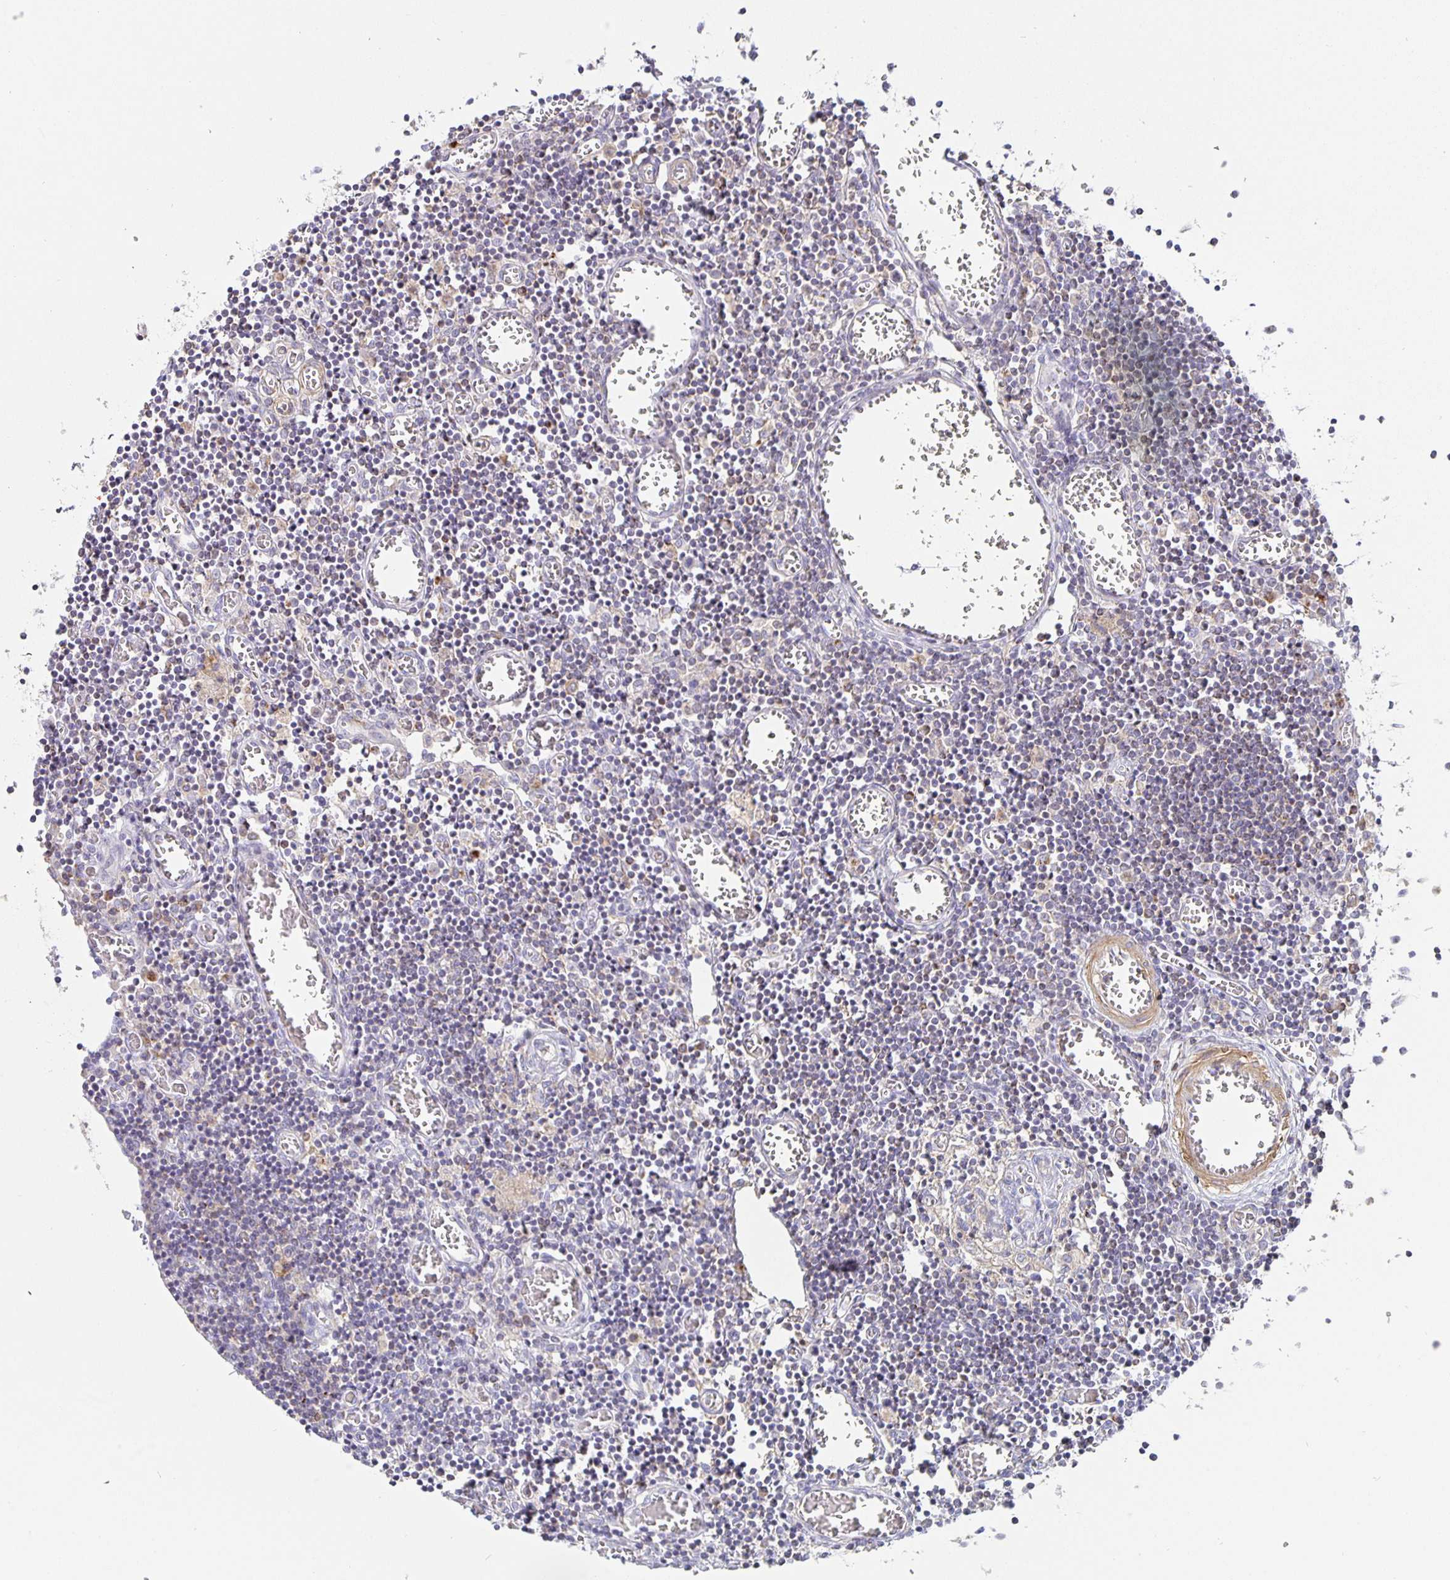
{"staining": {"intensity": "negative", "quantity": "none", "location": "none"}, "tissue": "lymph node", "cell_type": "Germinal center cells", "image_type": "normal", "snomed": [{"axis": "morphology", "description": "Normal tissue, NOS"}, {"axis": "topography", "description": "Lymph node"}], "caption": "Protein analysis of unremarkable lymph node demonstrates no significant positivity in germinal center cells.", "gene": "FLRT3", "patient": {"sex": "male", "age": 66}}